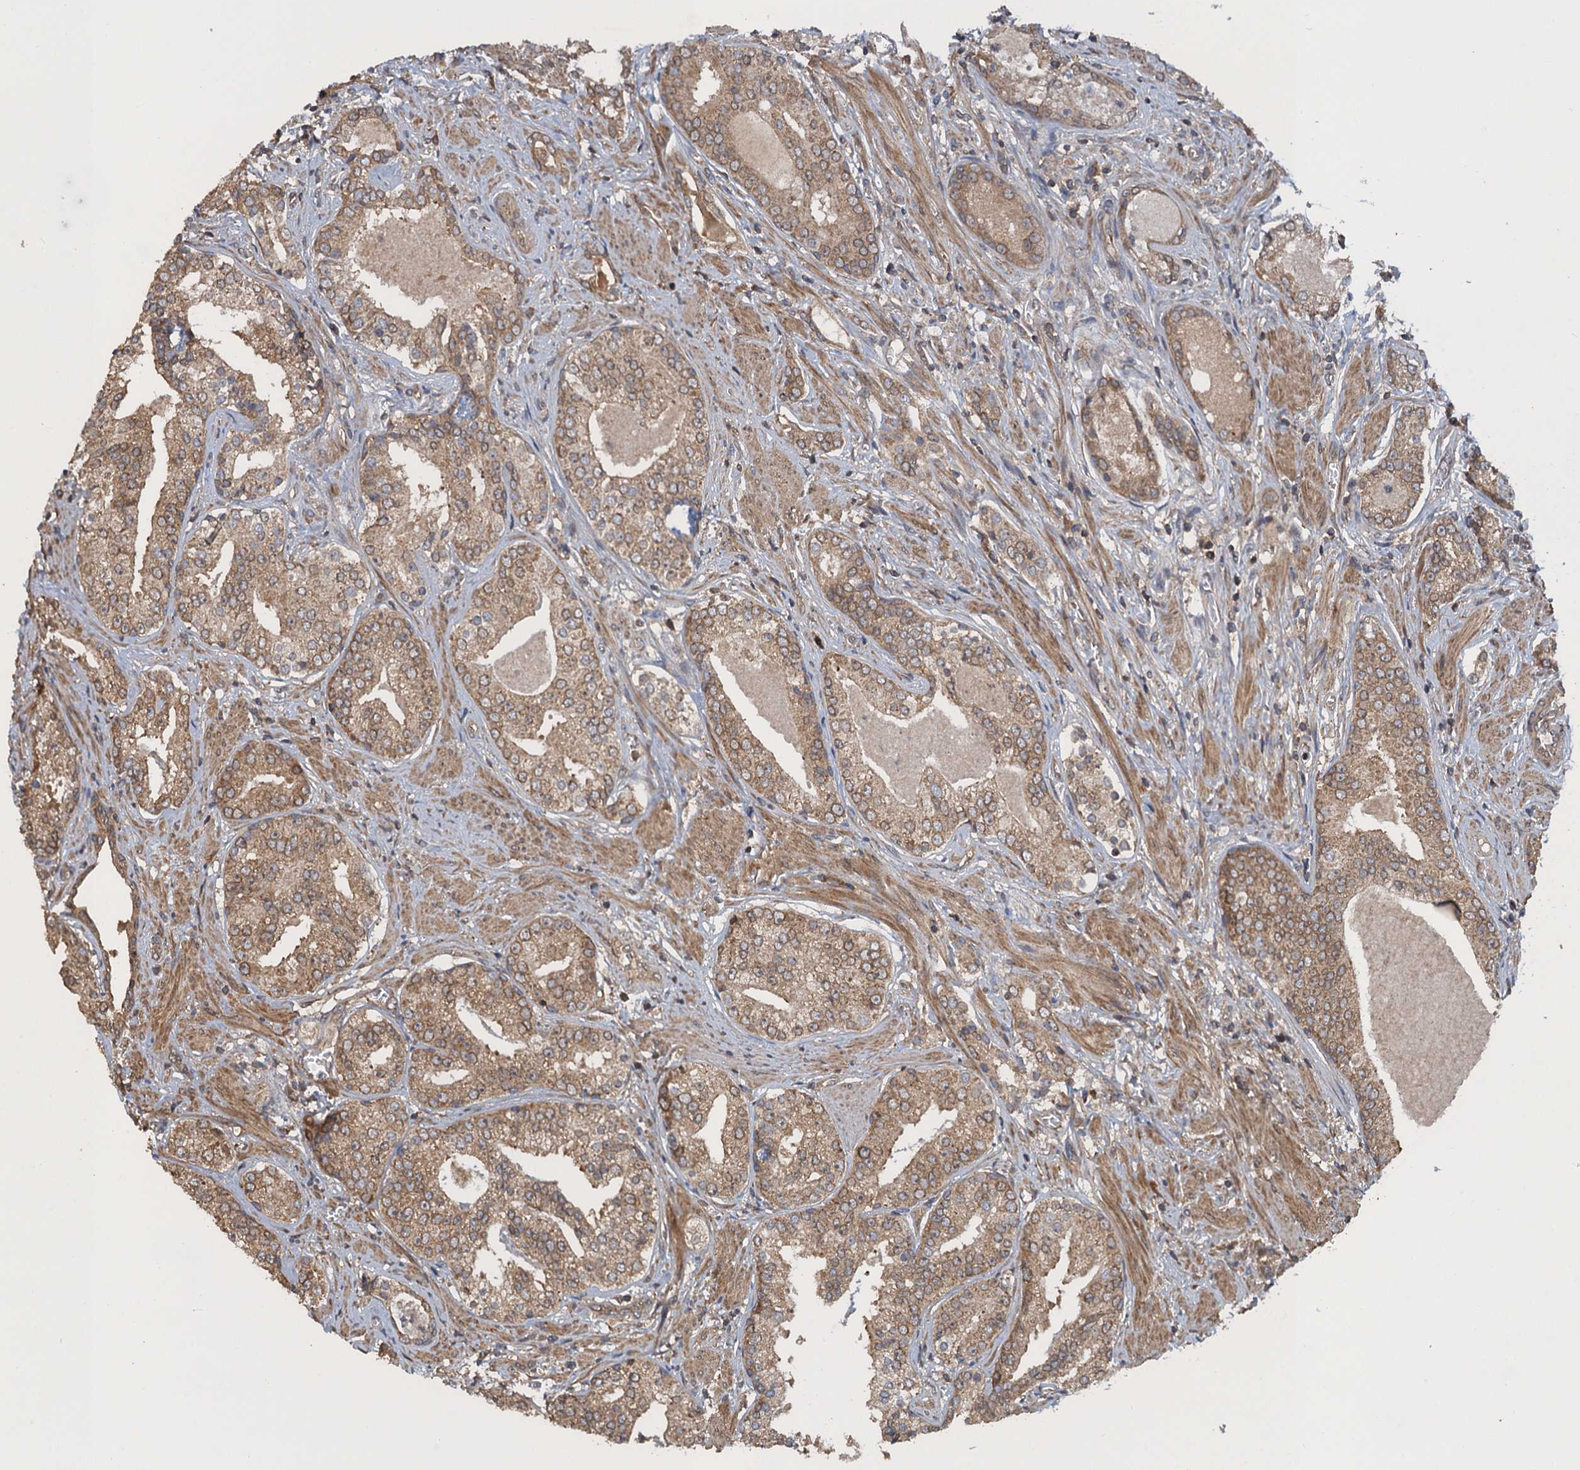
{"staining": {"intensity": "moderate", "quantity": ">75%", "location": "cytoplasmic/membranous"}, "tissue": "prostate cancer", "cell_type": "Tumor cells", "image_type": "cancer", "snomed": [{"axis": "morphology", "description": "Adenocarcinoma, High grade"}, {"axis": "topography", "description": "Prostate"}], "caption": "This micrograph exhibits immunohistochemistry (IHC) staining of prostate cancer, with medium moderate cytoplasmic/membranous expression in about >75% of tumor cells.", "gene": "GLE1", "patient": {"sex": "male", "age": 58}}